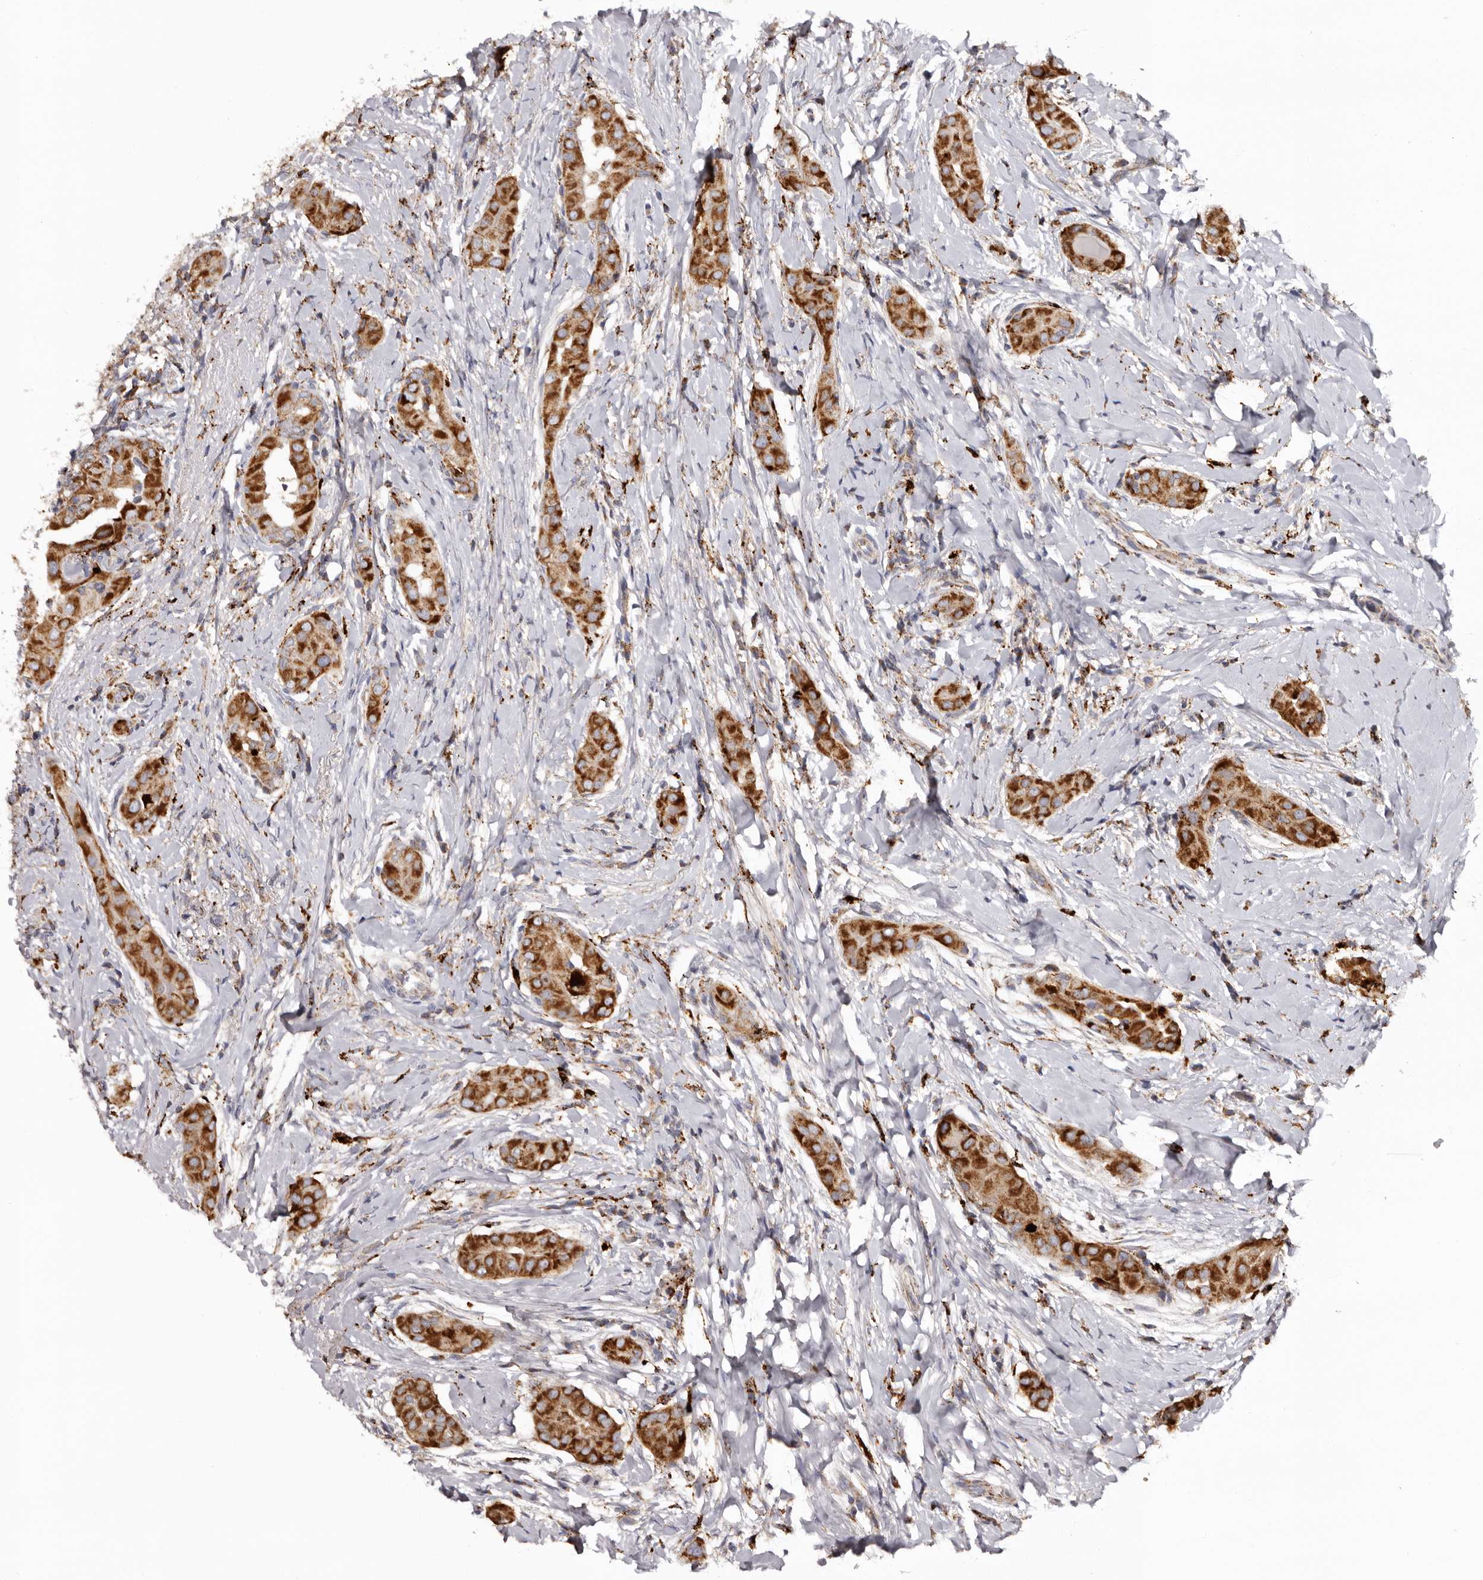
{"staining": {"intensity": "strong", "quantity": ">75%", "location": "cytoplasmic/membranous"}, "tissue": "thyroid cancer", "cell_type": "Tumor cells", "image_type": "cancer", "snomed": [{"axis": "morphology", "description": "Papillary adenocarcinoma, NOS"}, {"axis": "topography", "description": "Thyroid gland"}], "caption": "A high amount of strong cytoplasmic/membranous positivity is present in about >75% of tumor cells in papillary adenocarcinoma (thyroid) tissue.", "gene": "MECR", "patient": {"sex": "male", "age": 33}}